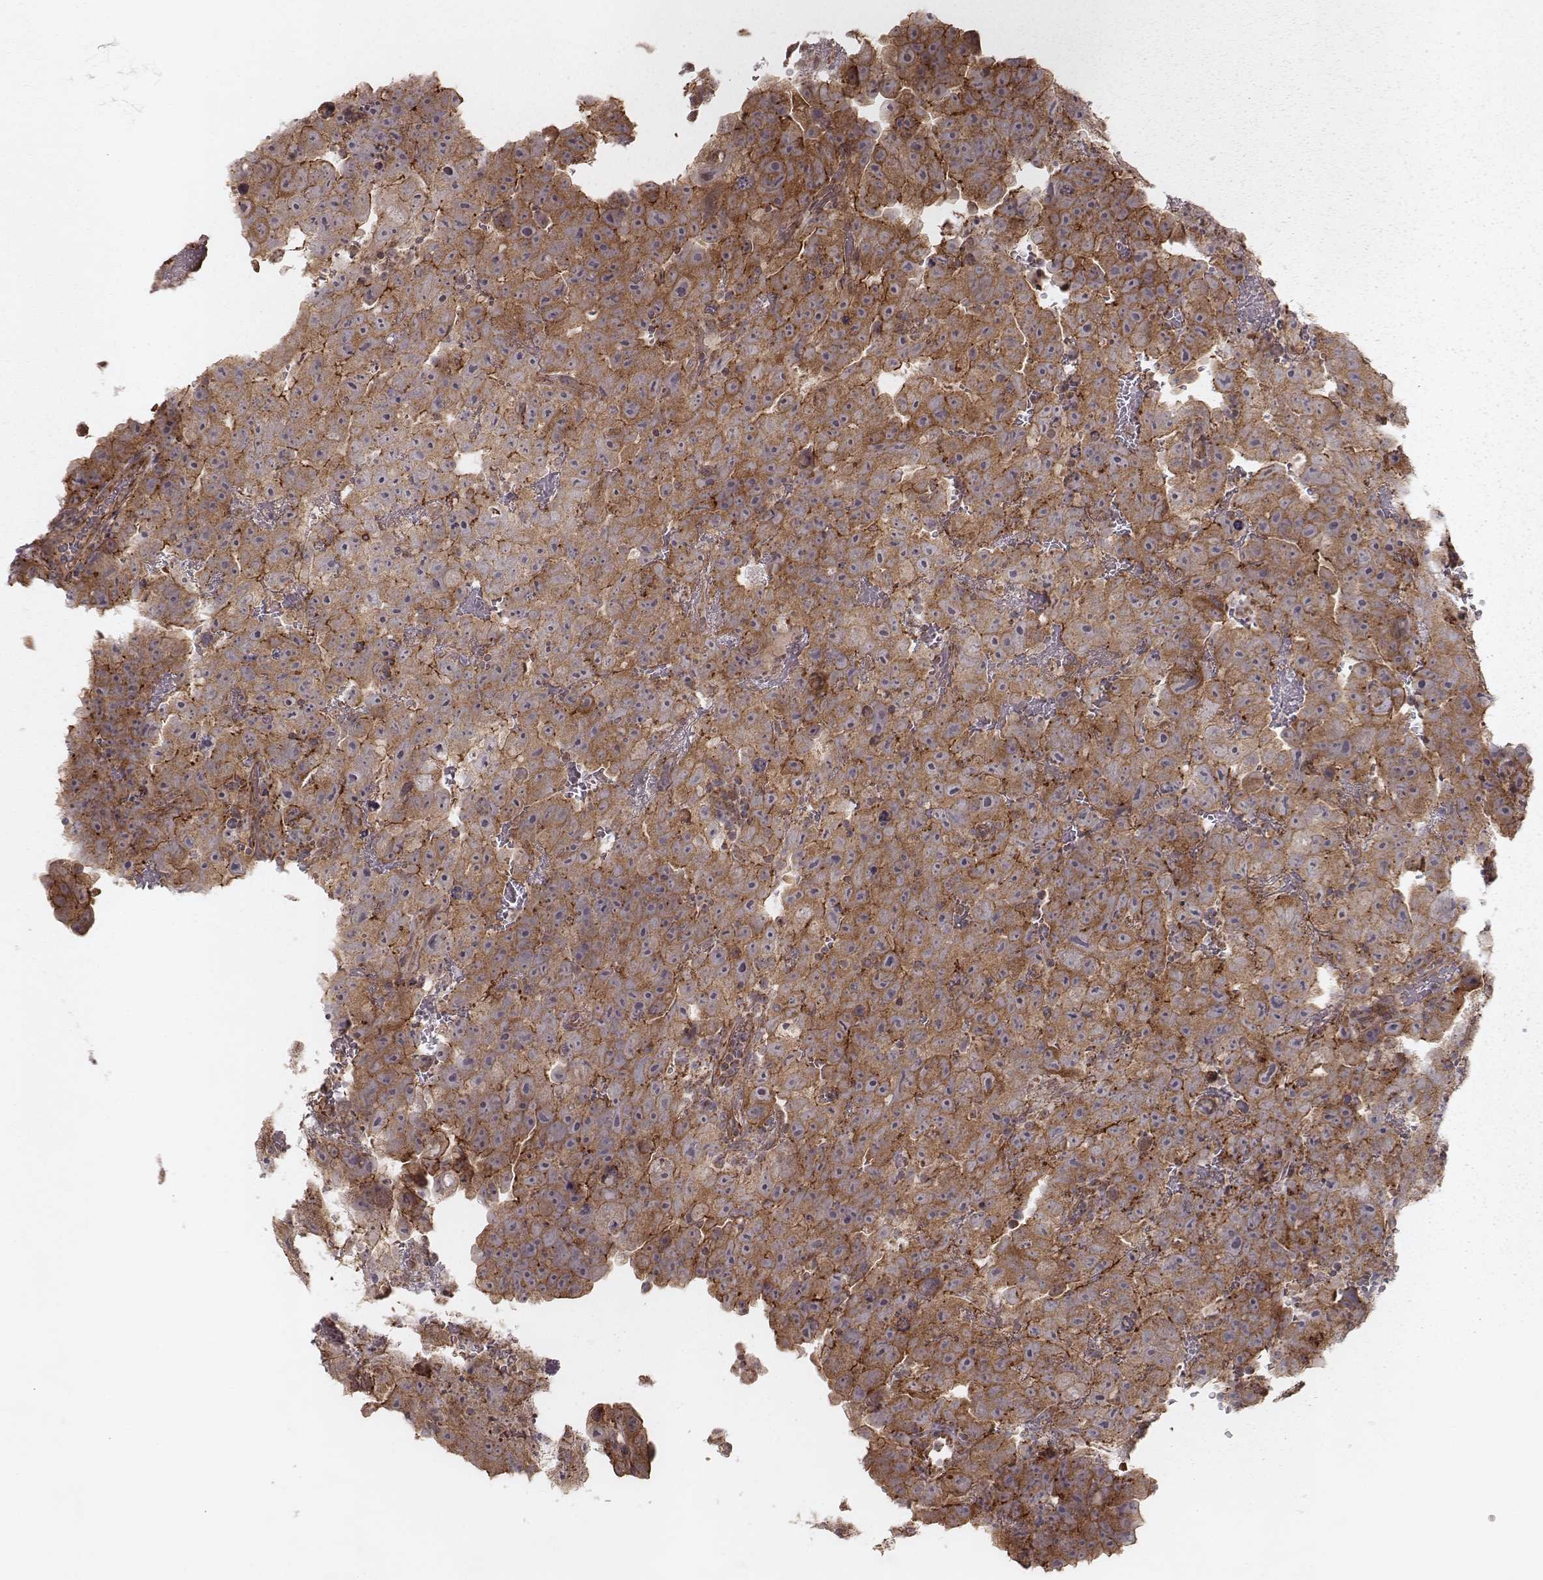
{"staining": {"intensity": "moderate", "quantity": ">75%", "location": "cytoplasmic/membranous"}, "tissue": "testis cancer", "cell_type": "Tumor cells", "image_type": "cancer", "snomed": [{"axis": "morphology", "description": "Normal tissue, NOS"}, {"axis": "morphology", "description": "Carcinoma, Embryonal, NOS"}, {"axis": "topography", "description": "Testis"}, {"axis": "topography", "description": "Epididymis"}], "caption": "High-magnification brightfield microscopy of testis embryonal carcinoma stained with DAB (brown) and counterstained with hematoxylin (blue). tumor cells exhibit moderate cytoplasmic/membranous positivity is present in about>75% of cells.", "gene": "NDUFA7", "patient": {"sex": "male", "age": 24}}